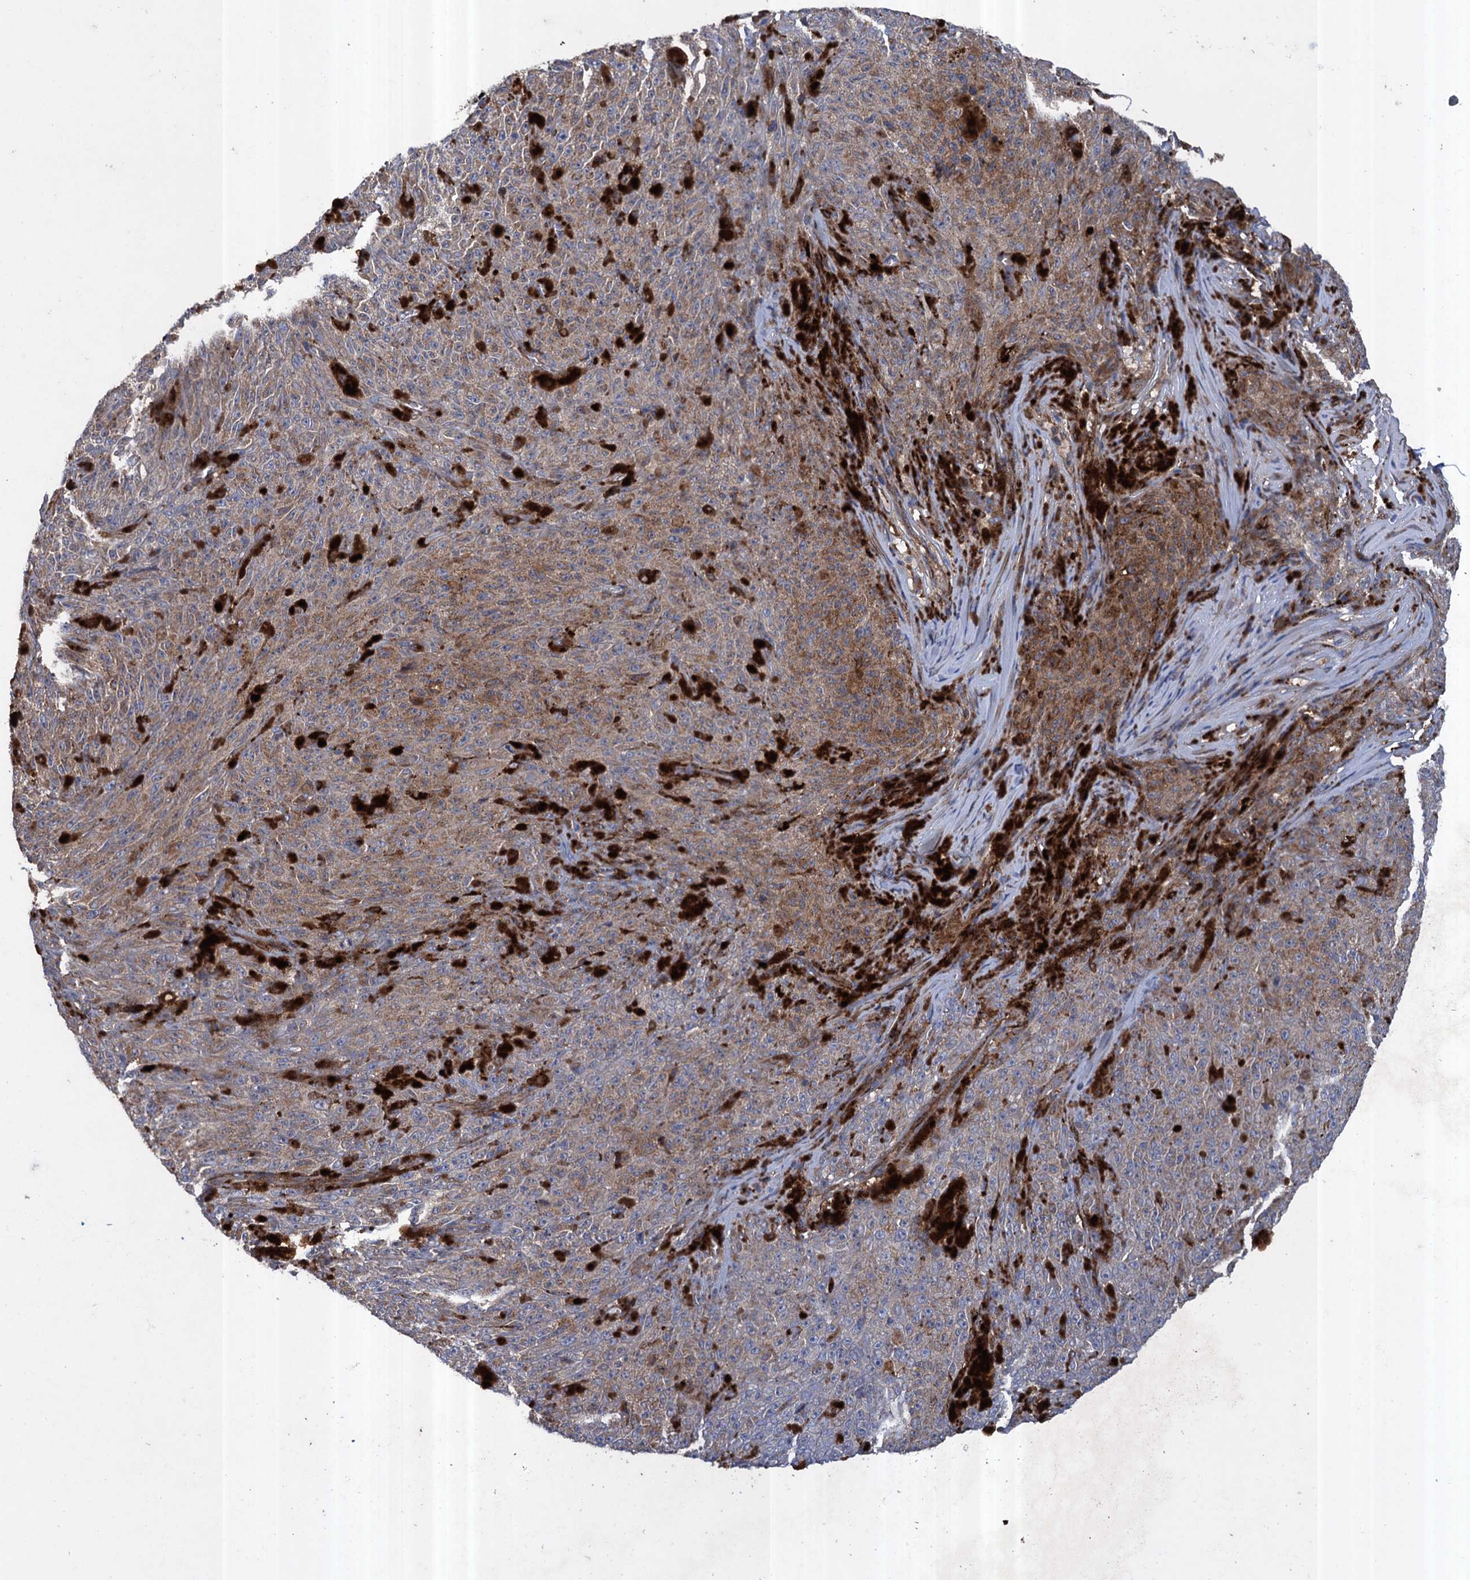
{"staining": {"intensity": "weak", "quantity": "25%-75%", "location": "cytoplasmic/membranous"}, "tissue": "melanoma", "cell_type": "Tumor cells", "image_type": "cancer", "snomed": [{"axis": "morphology", "description": "Malignant melanoma, NOS"}, {"axis": "topography", "description": "Skin"}], "caption": "DAB immunohistochemical staining of melanoma shows weak cytoplasmic/membranous protein expression in about 25%-75% of tumor cells. The staining was performed using DAB (3,3'-diaminobenzidine), with brown indicating positive protein expression. Nuclei are stained blue with hematoxylin.", "gene": "TXNDC11", "patient": {"sex": "female", "age": 82}}